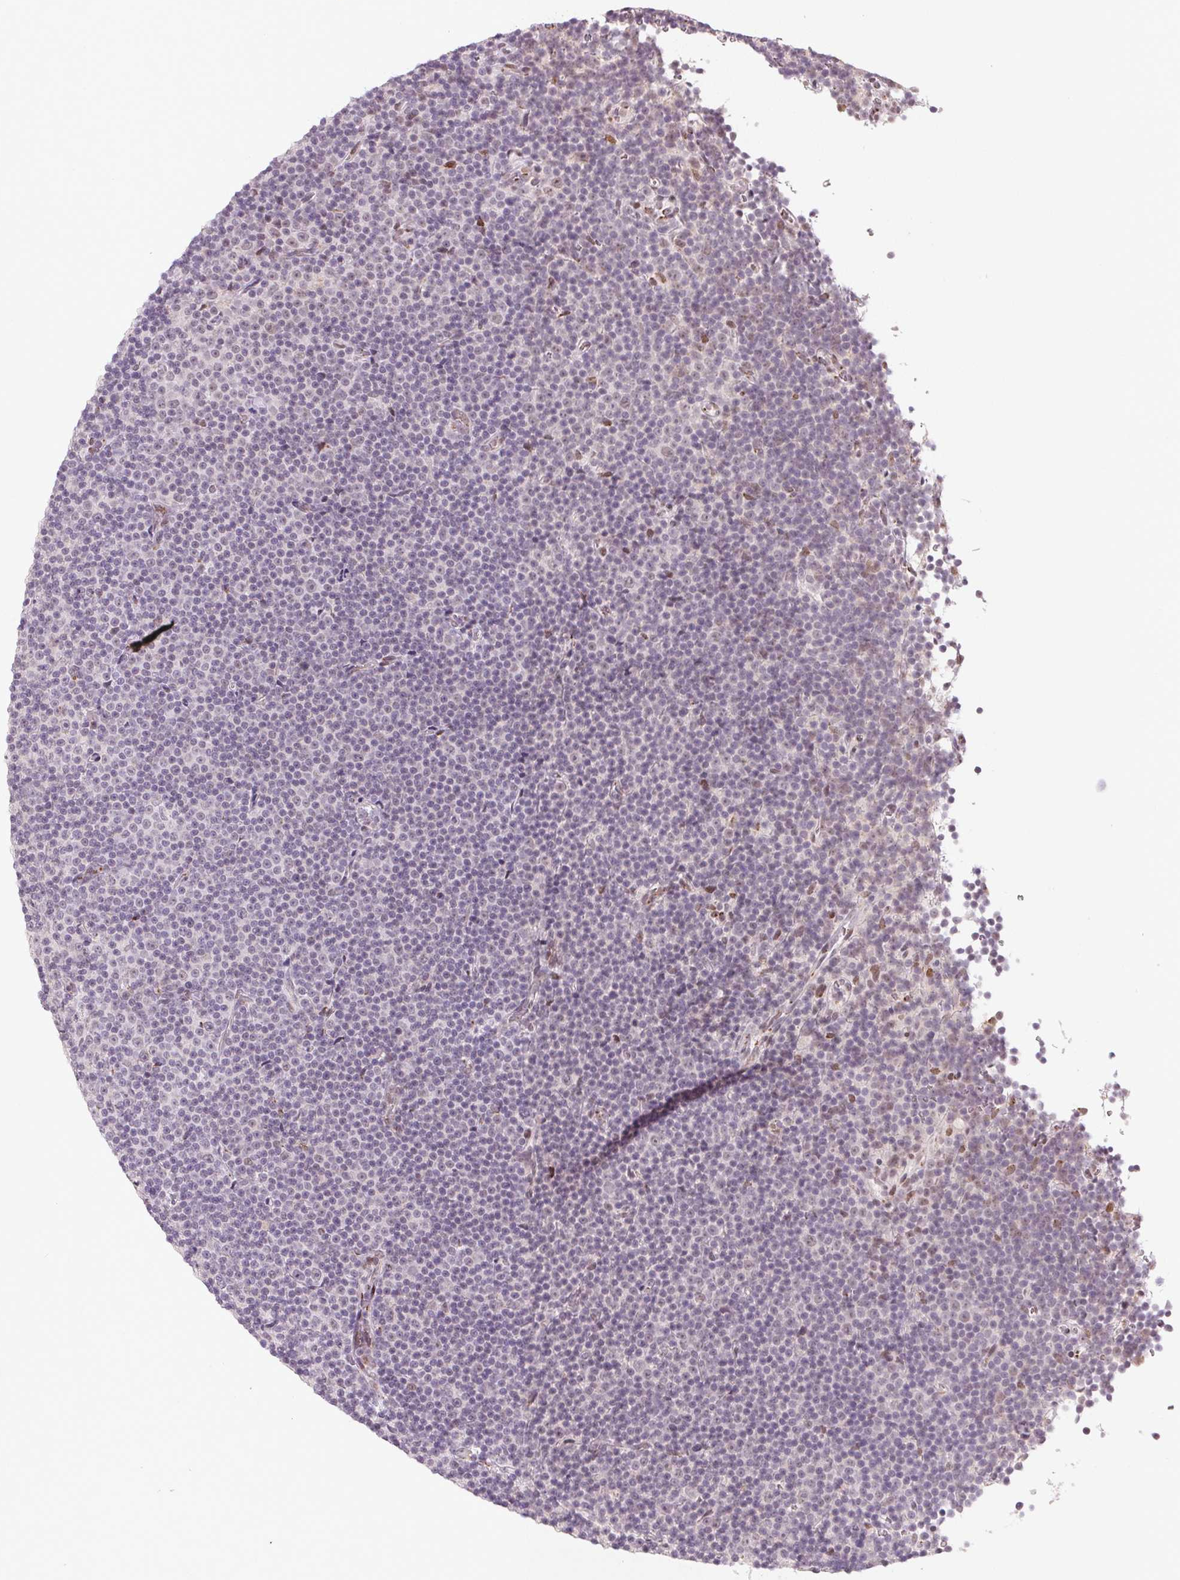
{"staining": {"intensity": "negative", "quantity": "none", "location": "none"}, "tissue": "lymphoma", "cell_type": "Tumor cells", "image_type": "cancer", "snomed": [{"axis": "morphology", "description": "Malignant lymphoma, non-Hodgkin's type, Low grade"}, {"axis": "topography", "description": "Lymph node"}], "caption": "A micrograph of lymphoma stained for a protein displays no brown staining in tumor cells.", "gene": "RAB22A", "patient": {"sex": "female", "age": 67}}